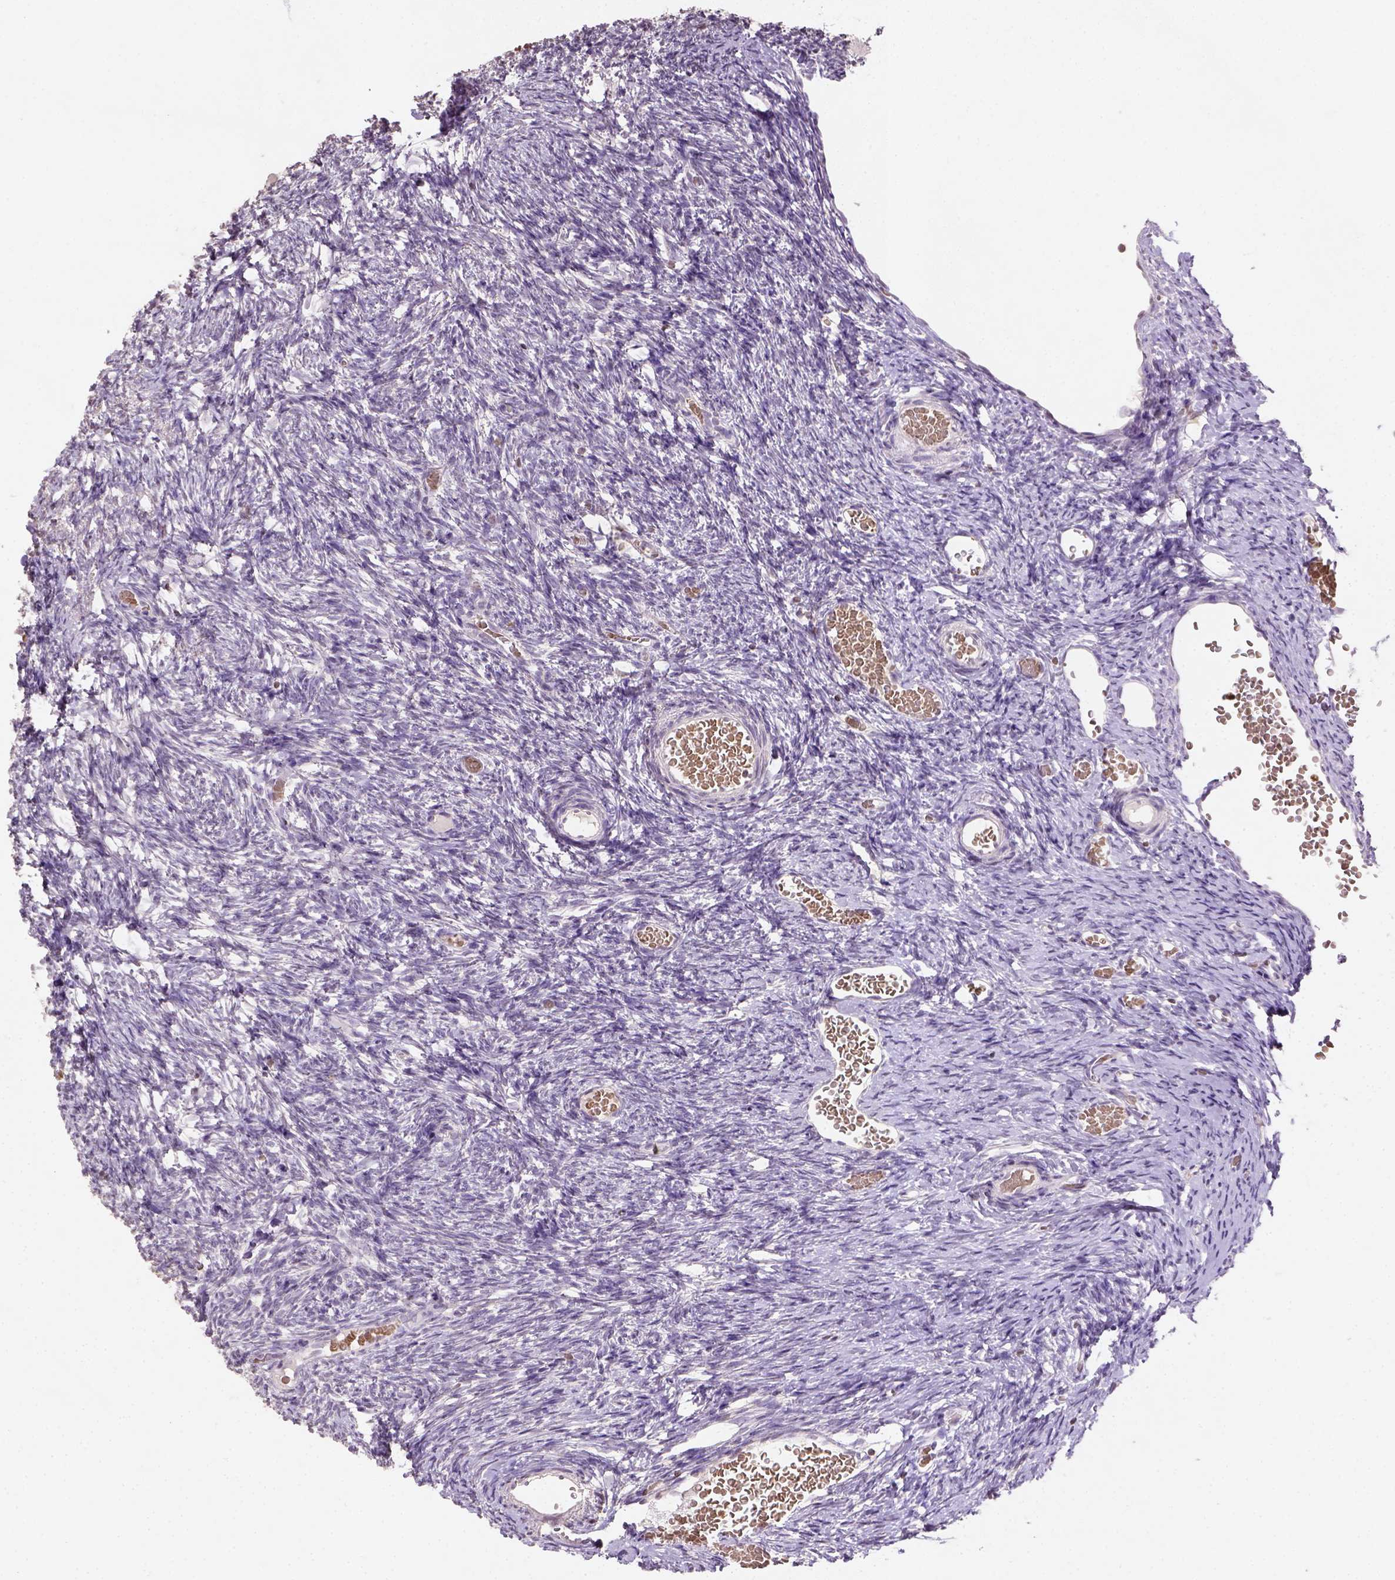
{"staining": {"intensity": "negative", "quantity": "none", "location": "none"}, "tissue": "ovary", "cell_type": "Follicle cells", "image_type": "normal", "snomed": [{"axis": "morphology", "description": "Normal tissue, NOS"}, {"axis": "topography", "description": "Ovary"}], "caption": "High magnification brightfield microscopy of normal ovary stained with DAB (brown) and counterstained with hematoxylin (blue): follicle cells show no significant expression.", "gene": "NUDT3", "patient": {"sex": "female", "age": 39}}